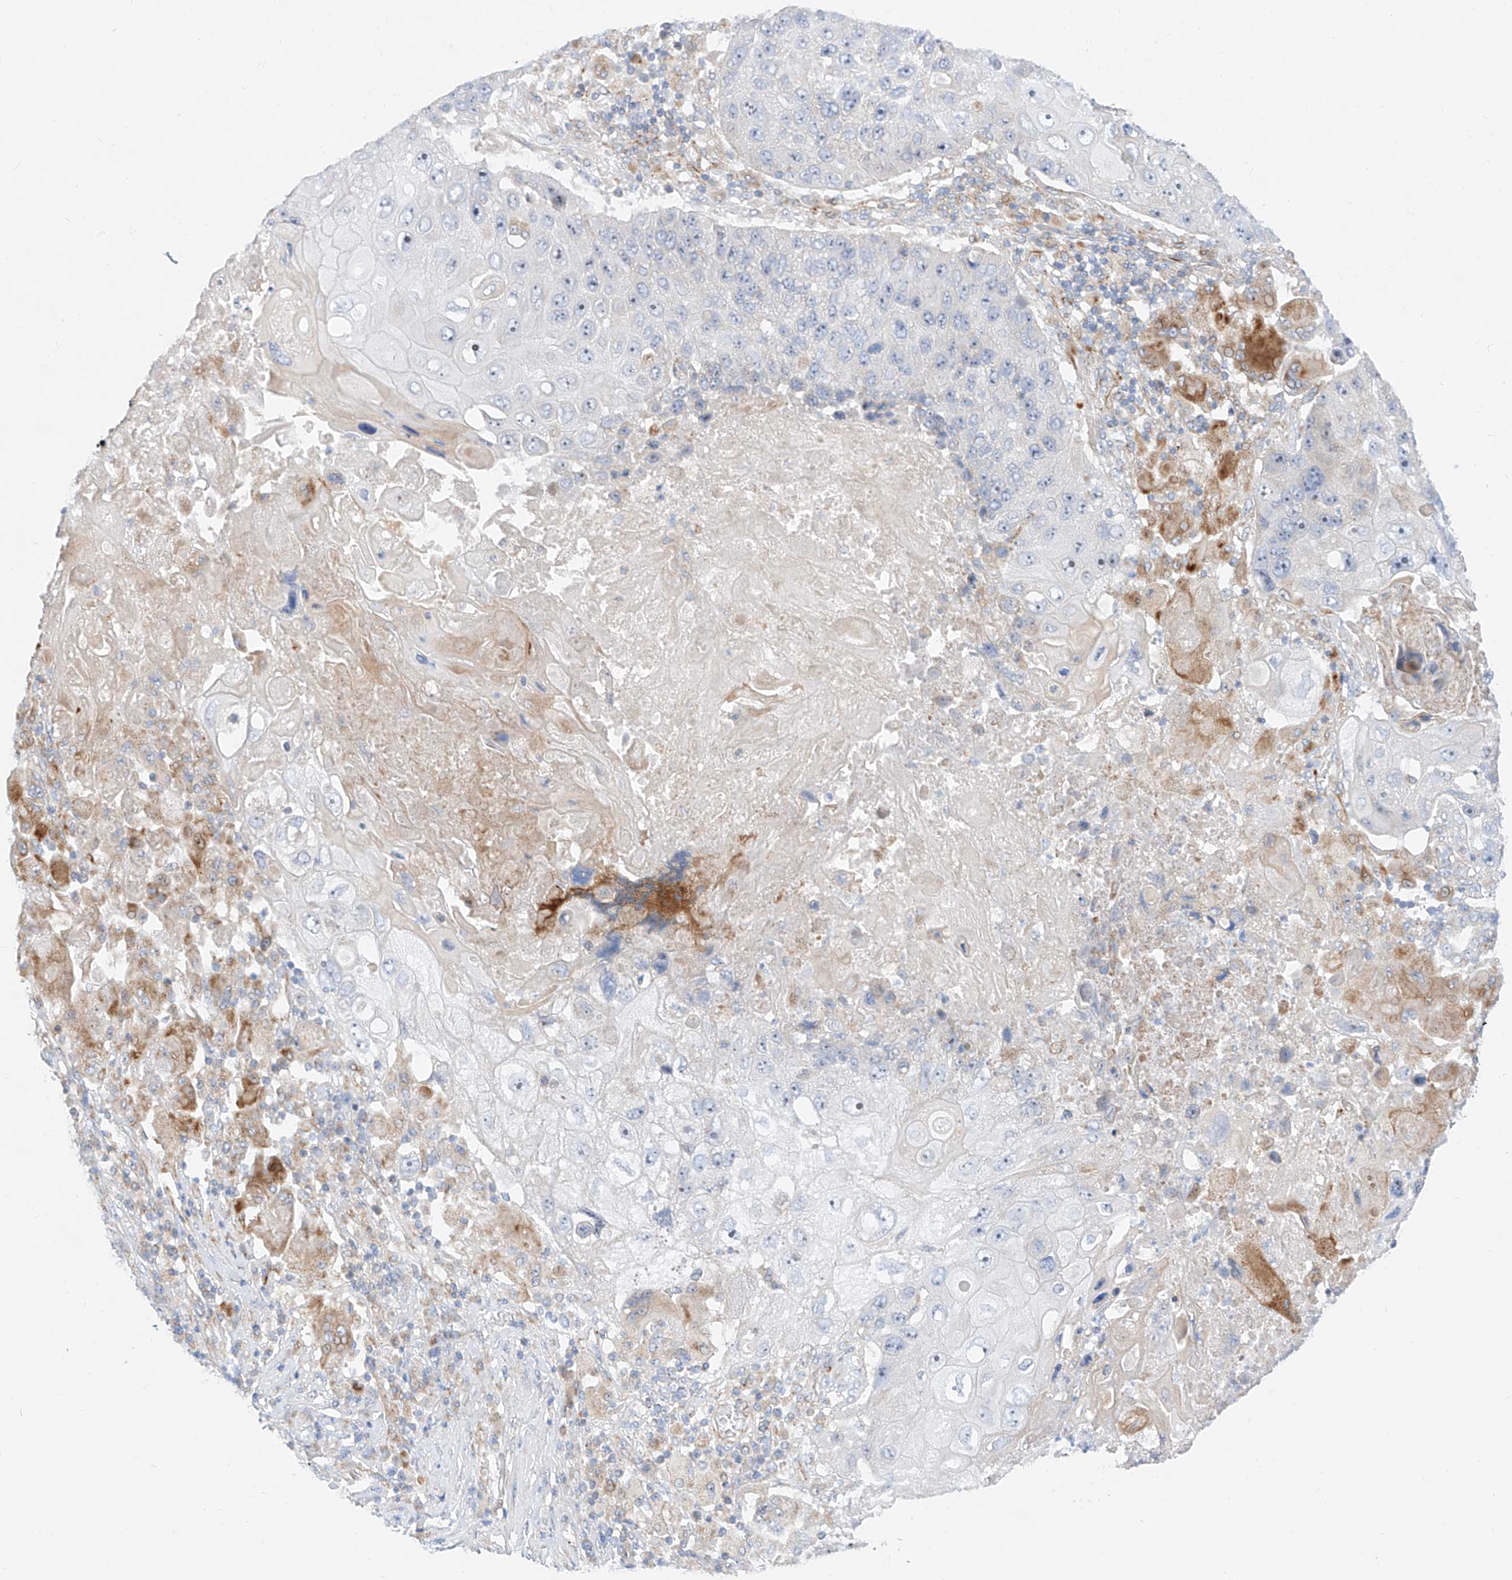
{"staining": {"intensity": "negative", "quantity": "none", "location": "none"}, "tissue": "lung cancer", "cell_type": "Tumor cells", "image_type": "cancer", "snomed": [{"axis": "morphology", "description": "Squamous cell carcinoma, NOS"}, {"axis": "topography", "description": "Lung"}], "caption": "Tumor cells show no significant expression in lung squamous cell carcinoma.", "gene": "CST9", "patient": {"sex": "male", "age": 61}}